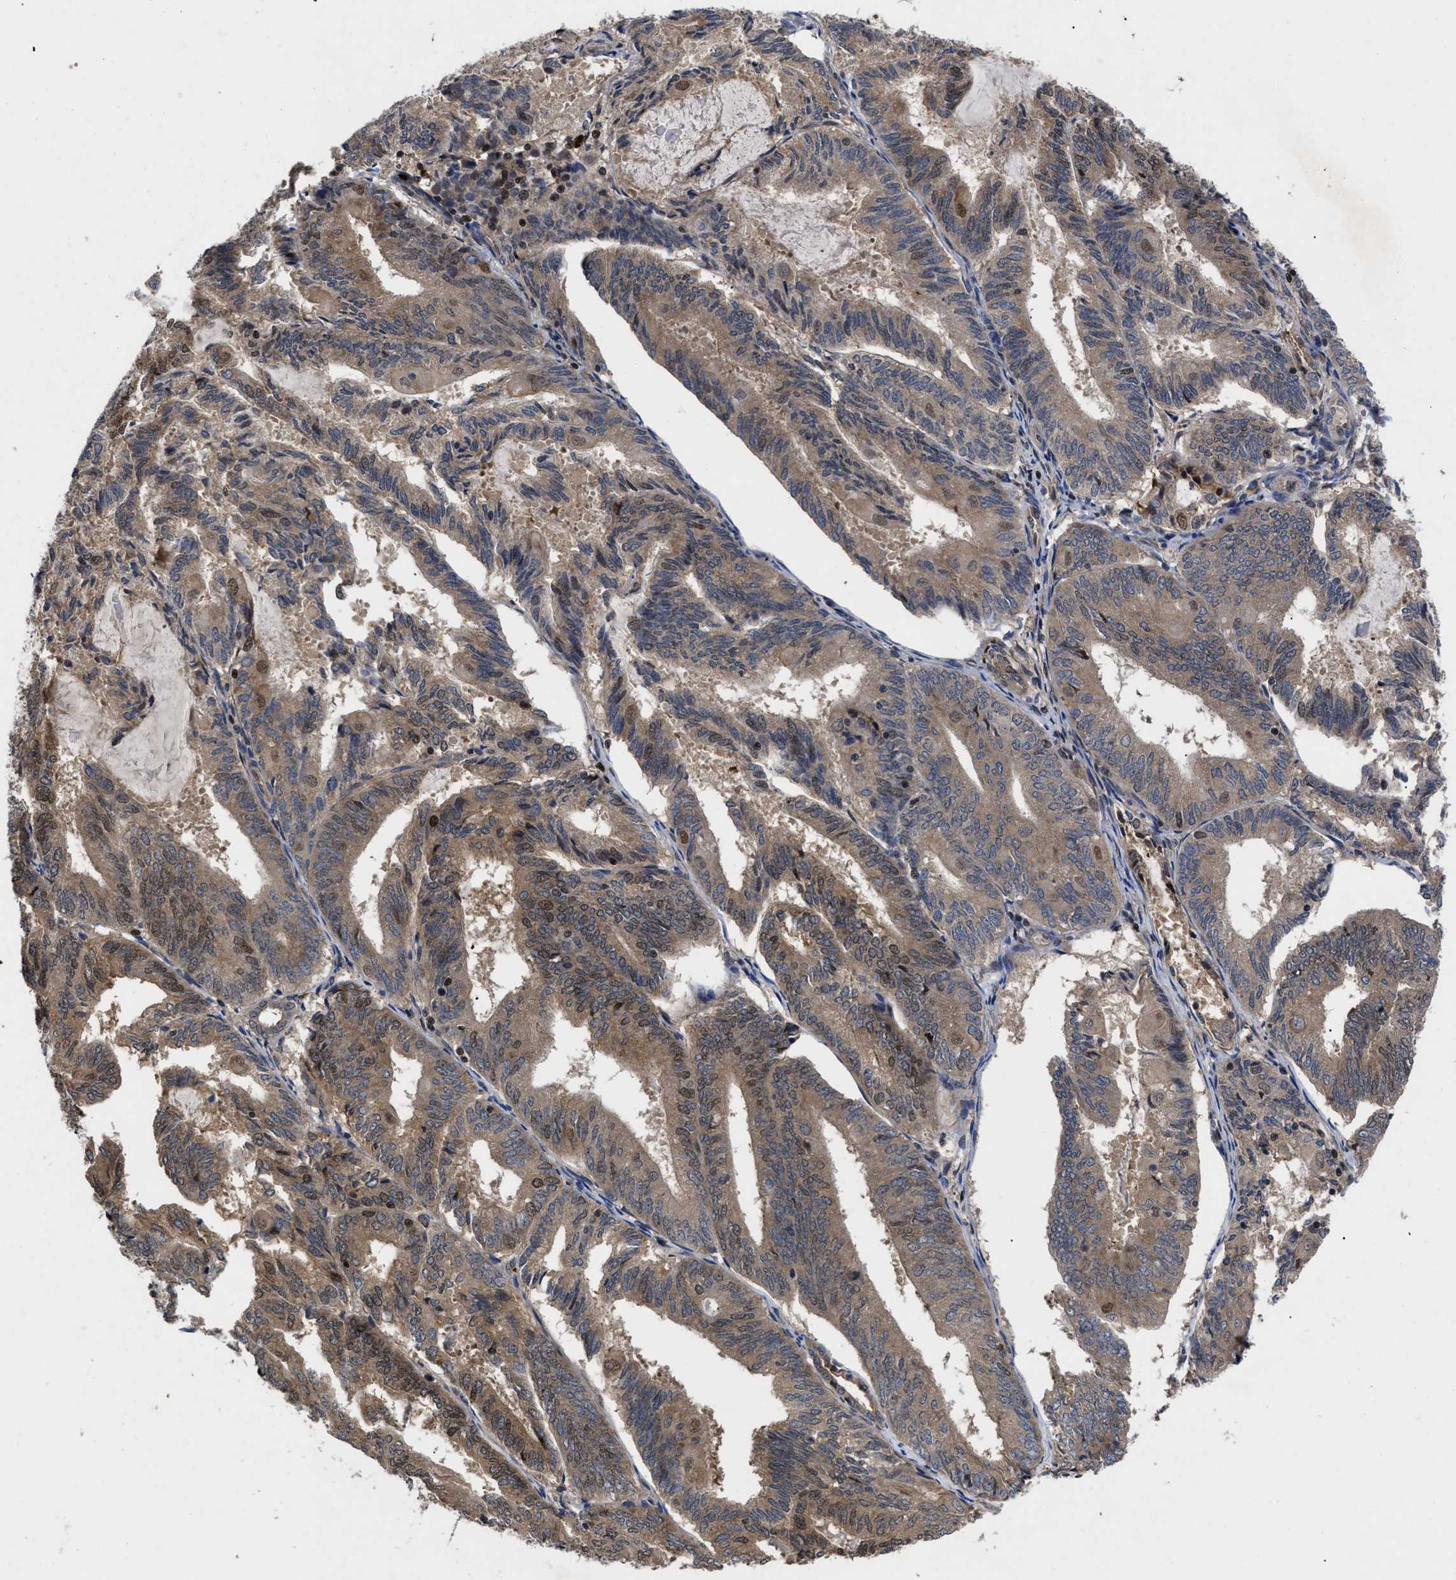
{"staining": {"intensity": "moderate", "quantity": ">75%", "location": "cytoplasmic/membranous,nuclear"}, "tissue": "endometrial cancer", "cell_type": "Tumor cells", "image_type": "cancer", "snomed": [{"axis": "morphology", "description": "Adenocarcinoma, NOS"}, {"axis": "topography", "description": "Endometrium"}], "caption": "There is medium levels of moderate cytoplasmic/membranous and nuclear staining in tumor cells of endometrial adenocarcinoma, as demonstrated by immunohistochemical staining (brown color).", "gene": "FAM200A", "patient": {"sex": "female", "age": 81}}